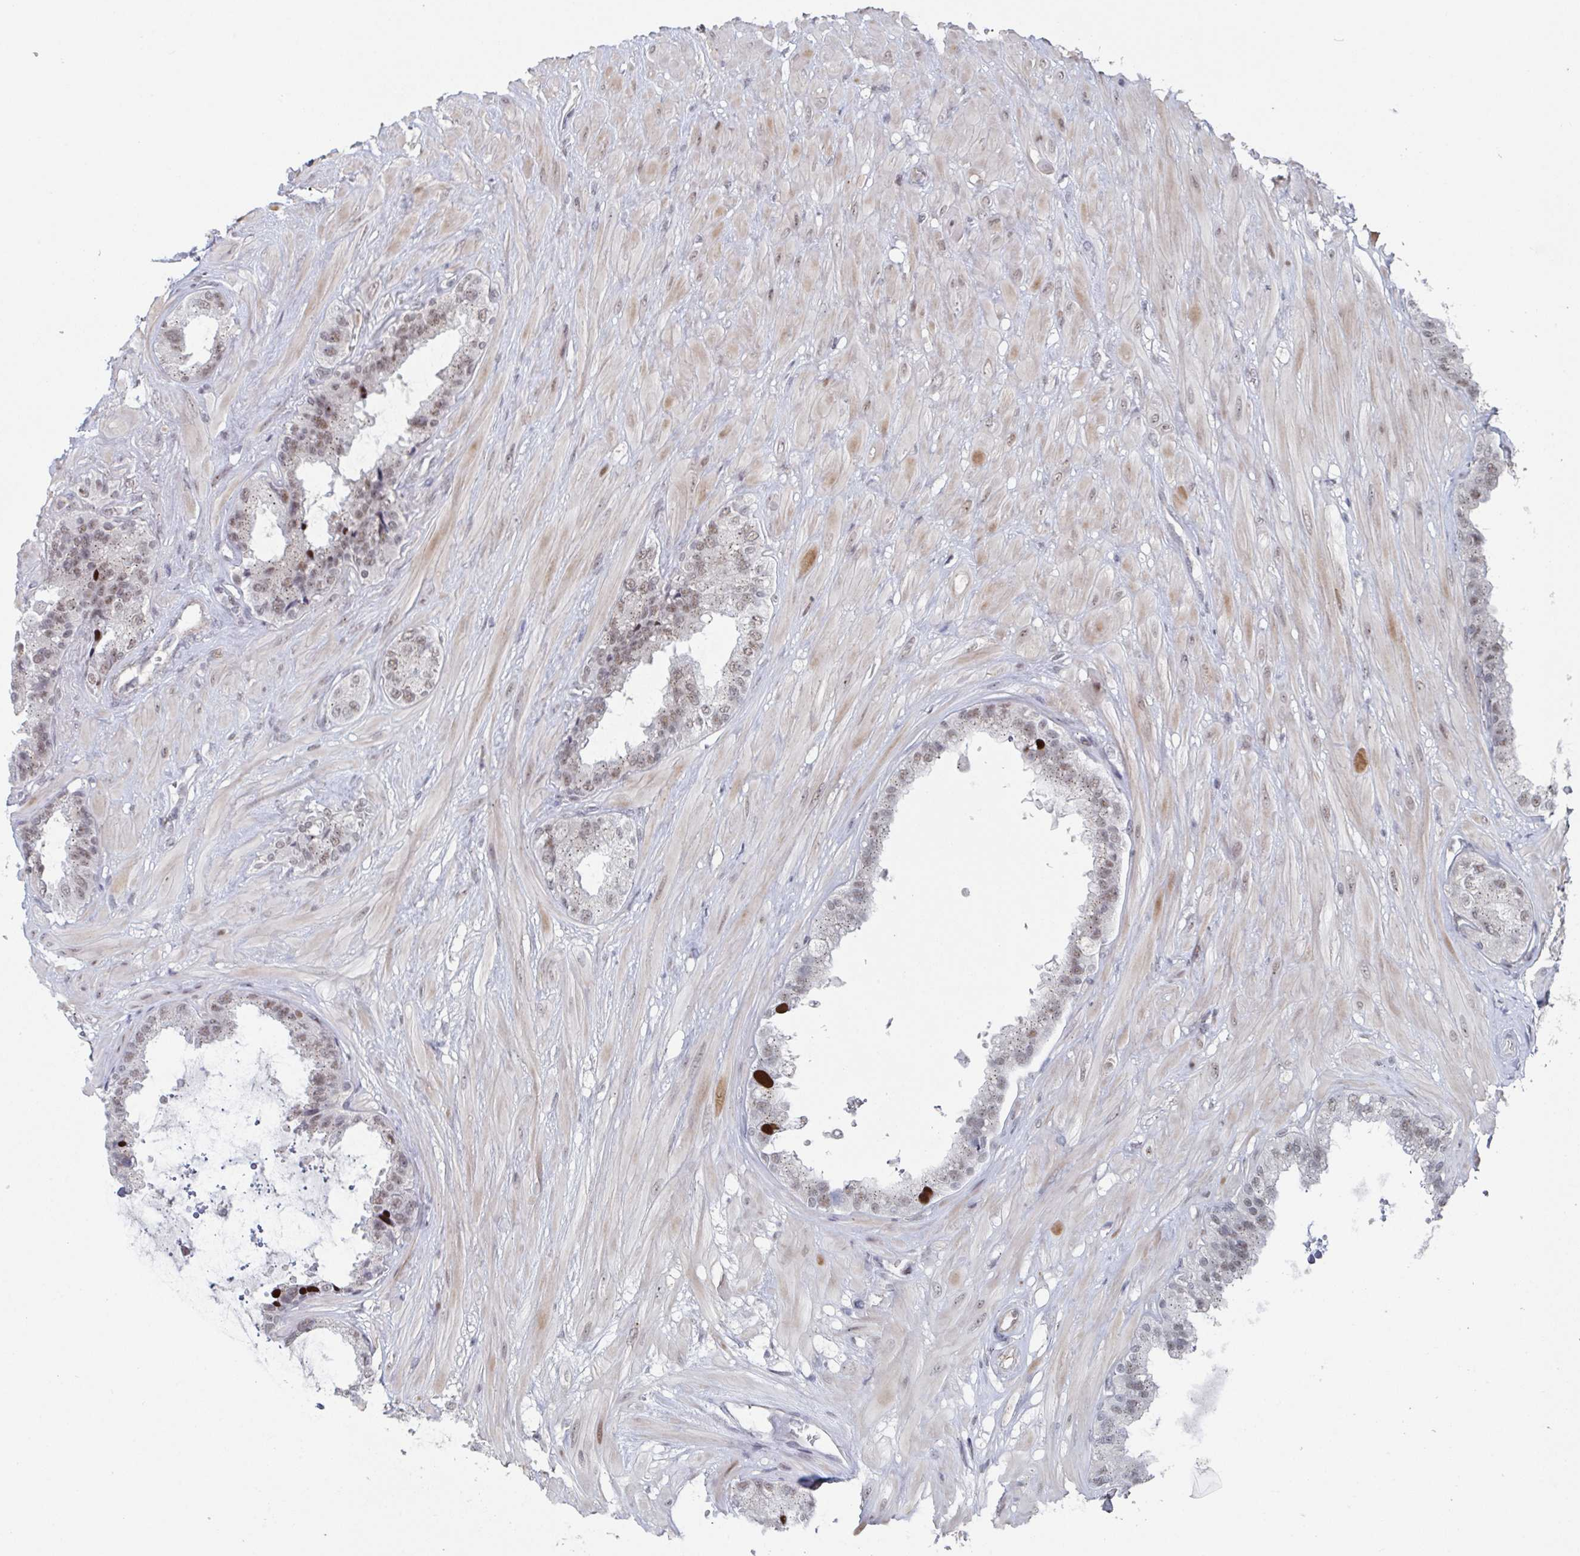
{"staining": {"intensity": "moderate", "quantity": "25%-75%", "location": "nuclear"}, "tissue": "seminal vesicle", "cell_type": "Glandular cells", "image_type": "normal", "snomed": [{"axis": "morphology", "description": "Normal tissue, NOS"}, {"axis": "topography", "description": "Seminal veicle"}, {"axis": "topography", "description": "Peripheral nerve tissue"}], "caption": "Immunohistochemistry (IHC) photomicrograph of unremarkable human seminal vesicle stained for a protein (brown), which displays medium levels of moderate nuclear staining in about 25%-75% of glandular cells.", "gene": "RNF212", "patient": {"sex": "male", "age": 76}}